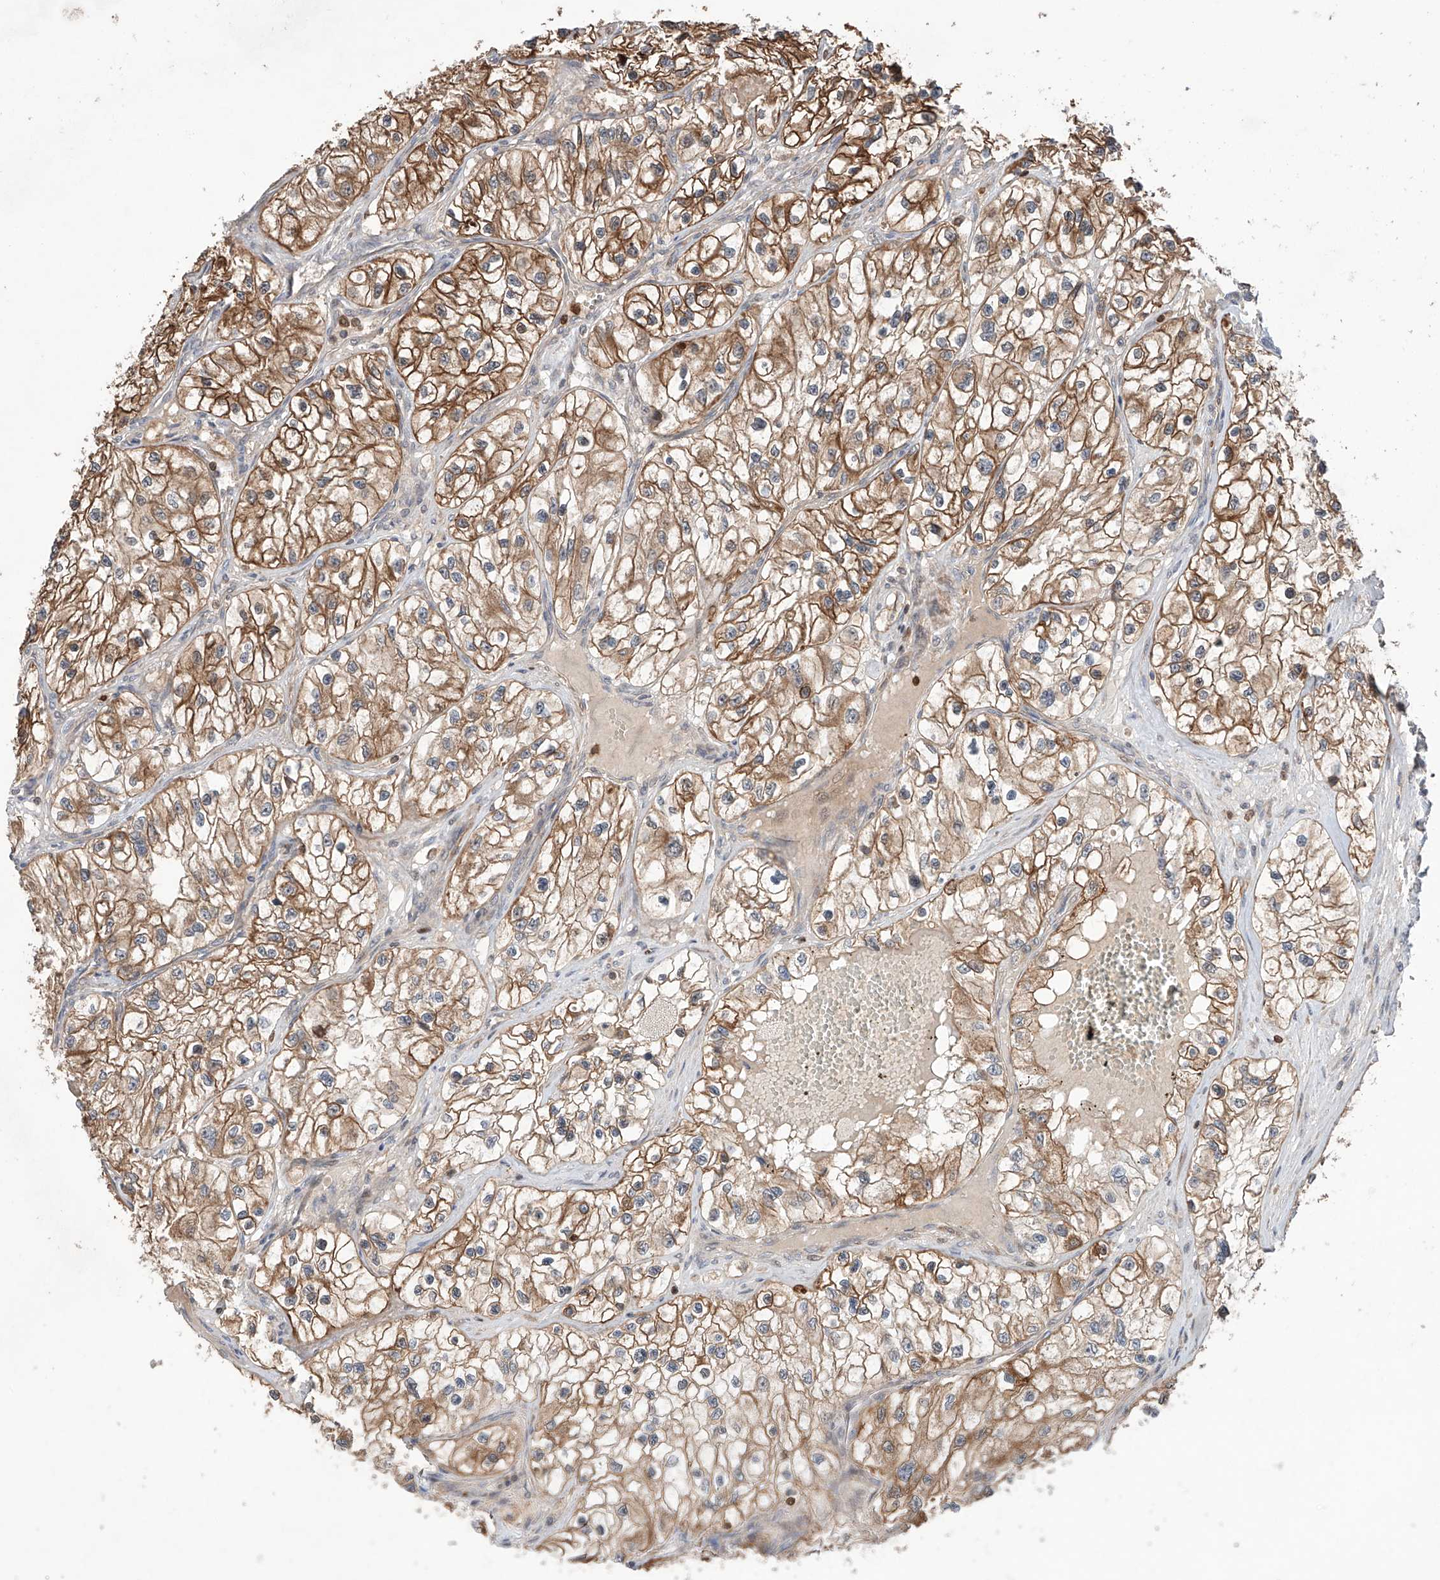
{"staining": {"intensity": "strong", "quantity": ">75%", "location": "cytoplasmic/membranous"}, "tissue": "renal cancer", "cell_type": "Tumor cells", "image_type": "cancer", "snomed": [{"axis": "morphology", "description": "Adenocarcinoma, NOS"}, {"axis": "topography", "description": "Kidney"}], "caption": "Immunohistochemical staining of renal adenocarcinoma displays high levels of strong cytoplasmic/membranous protein positivity in approximately >75% of tumor cells. The staining is performed using DAB (3,3'-diaminobenzidine) brown chromogen to label protein expression. The nuclei are counter-stained blue using hematoxylin.", "gene": "IGSF22", "patient": {"sex": "female", "age": 57}}